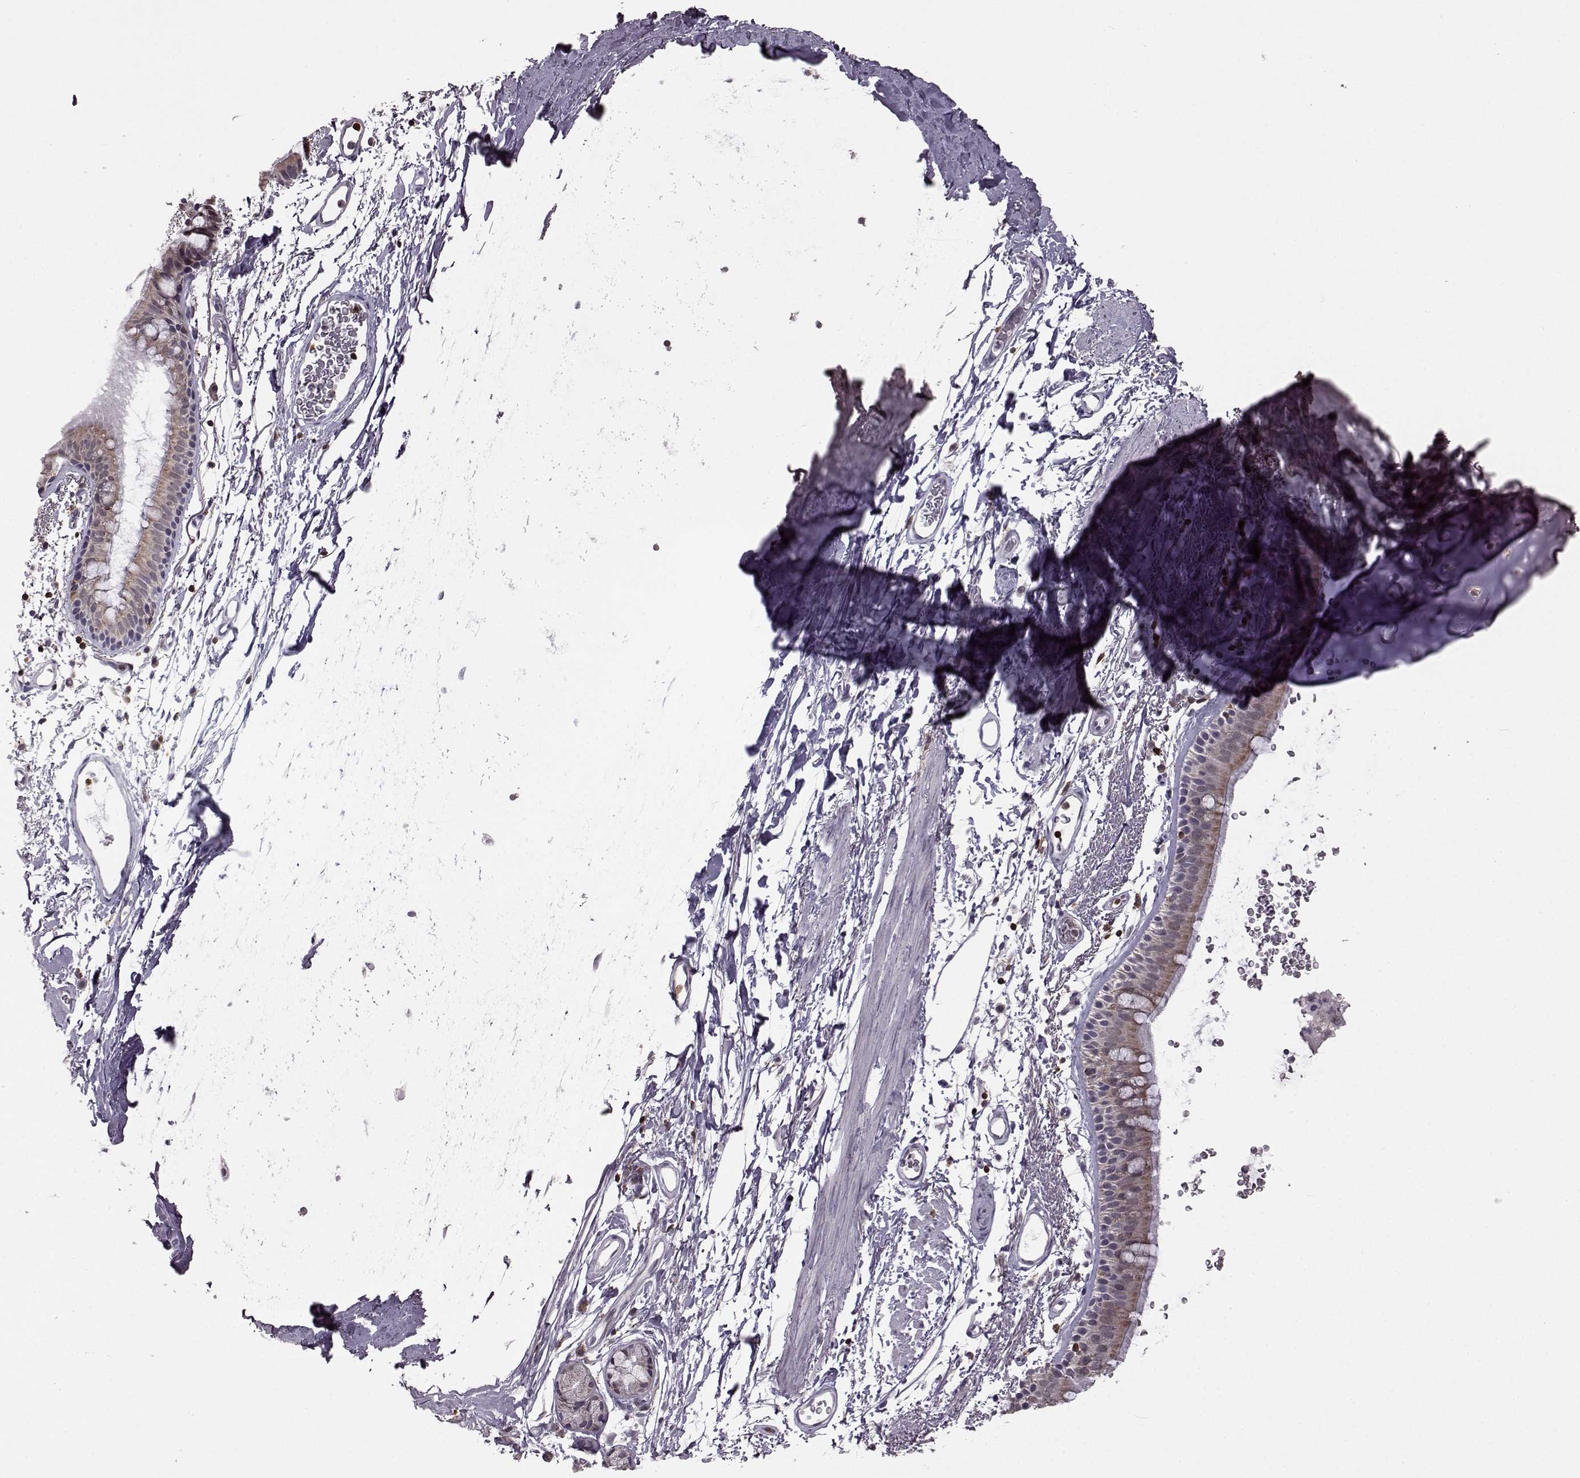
{"staining": {"intensity": "weak", "quantity": "25%-75%", "location": "cytoplasmic/membranous"}, "tissue": "bronchus", "cell_type": "Respiratory epithelial cells", "image_type": "normal", "snomed": [{"axis": "morphology", "description": "Normal tissue, NOS"}, {"axis": "topography", "description": "Lymph node"}, {"axis": "topography", "description": "Bronchus"}], "caption": "Immunohistochemical staining of benign bronchus shows low levels of weak cytoplasmic/membranous expression in about 25%-75% of respiratory epithelial cells. The protein of interest is shown in brown color, while the nuclei are stained blue.", "gene": "DOK2", "patient": {"sex": "female", "age": 70}}